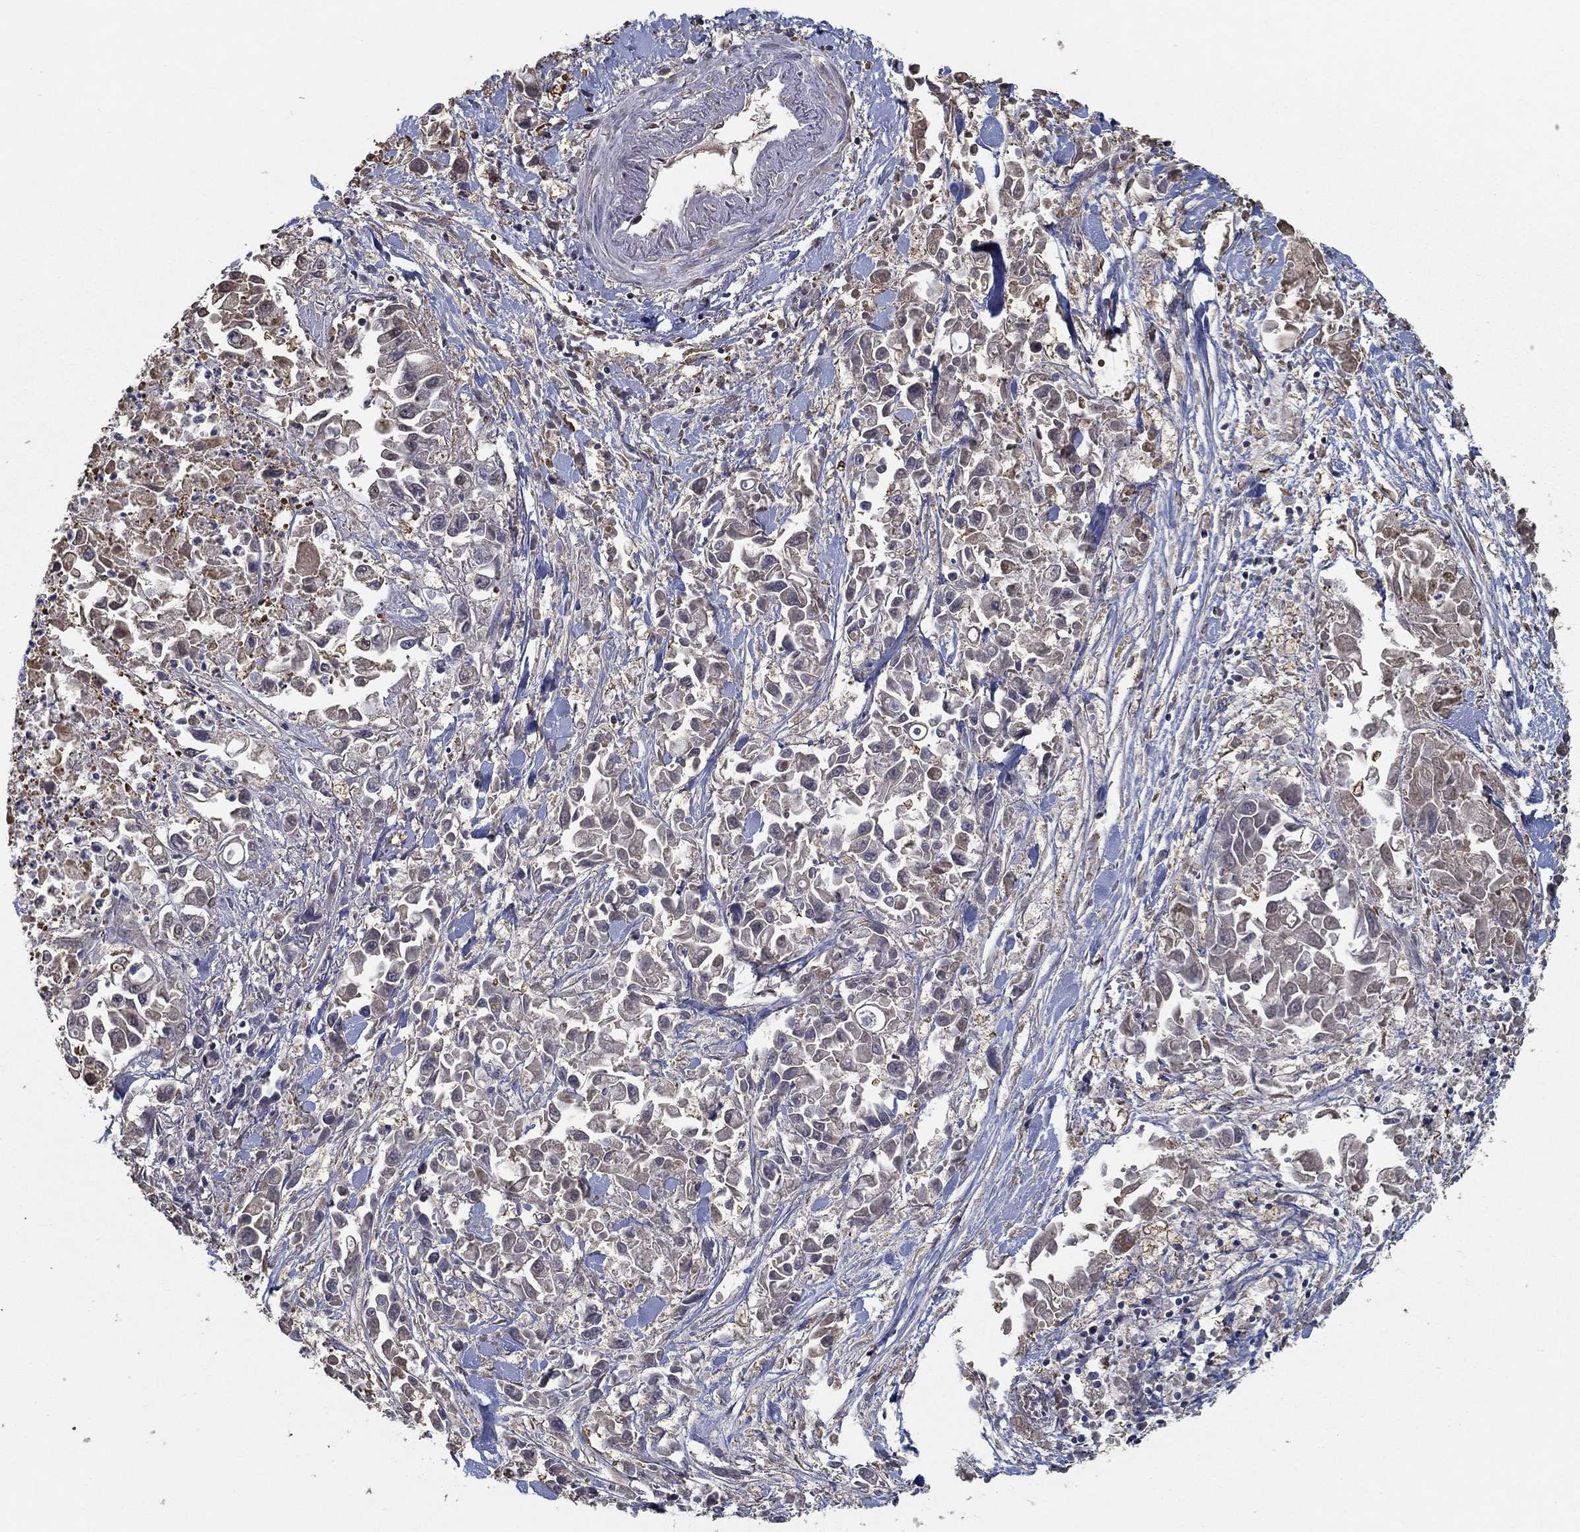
{"staining": {"intensity": "negative", "quantity": "none", "location": "none"}, "tissue": "pancreatic cancer", "cell_type": "Tumor cells", "image_type": "cancer", "snomed": [{"axis": "morphology", "description": "Adenocarcinoma, NOS"}, {"axis": "topography", "description": "Pancreas"}], "caption": "Immunohistochemistry of pancreatic adenocarcinoma demonstrates no expression in tumor cells.", "gene": "IL10", "patient": {"sex": "female", "age": 83}}